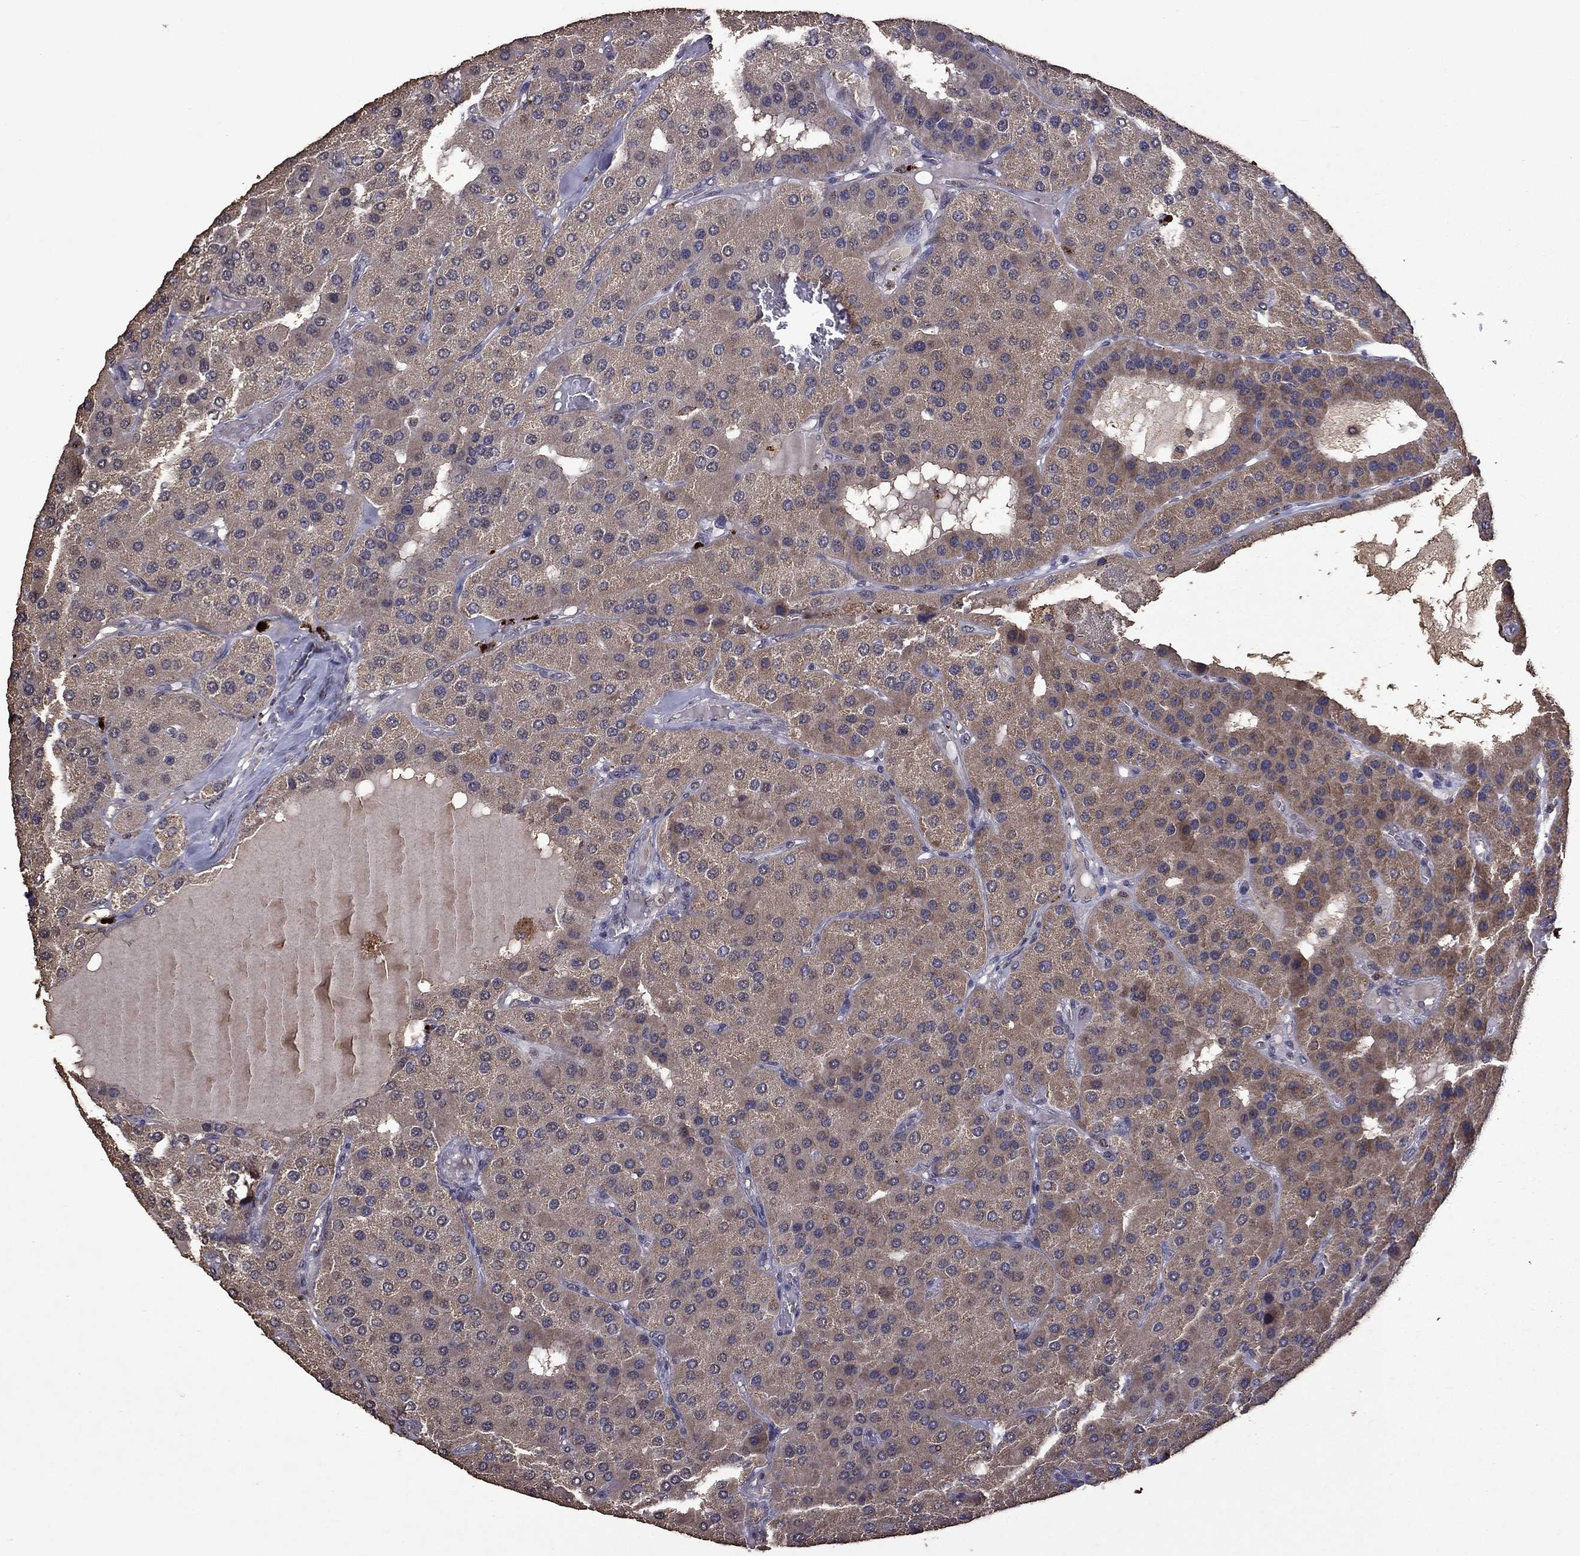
{"staining": {"intensity": "weak", "quantity": ">75%", "location": "cytoplasmic/membranous"}, "tissue": "parathyroid gland", "cell_type": "Glandular cells", "image_type": "normal", "snomed": [{"axis": "morphology", "description": "Normal tissue, NOS"}, {"axis": "morphology", "description": "Adenoma, NOS"}, {"axis": "topography", "description": "Parathyroid gland"}], "caption": "Immunohistochemistry (IHC) (DAB (3,3'-diaminobenzidine)) staining of benign parathyroid gland reveals weak cytoplasmic/membranous protein staining in about >75% of glandular cells. (DAB (3,3'-diaminobenzidine) IHC with brightfield microscopy, high magnification).", "gene": "SERPINA5", "patient": {"sex": "female", "age": 86}}